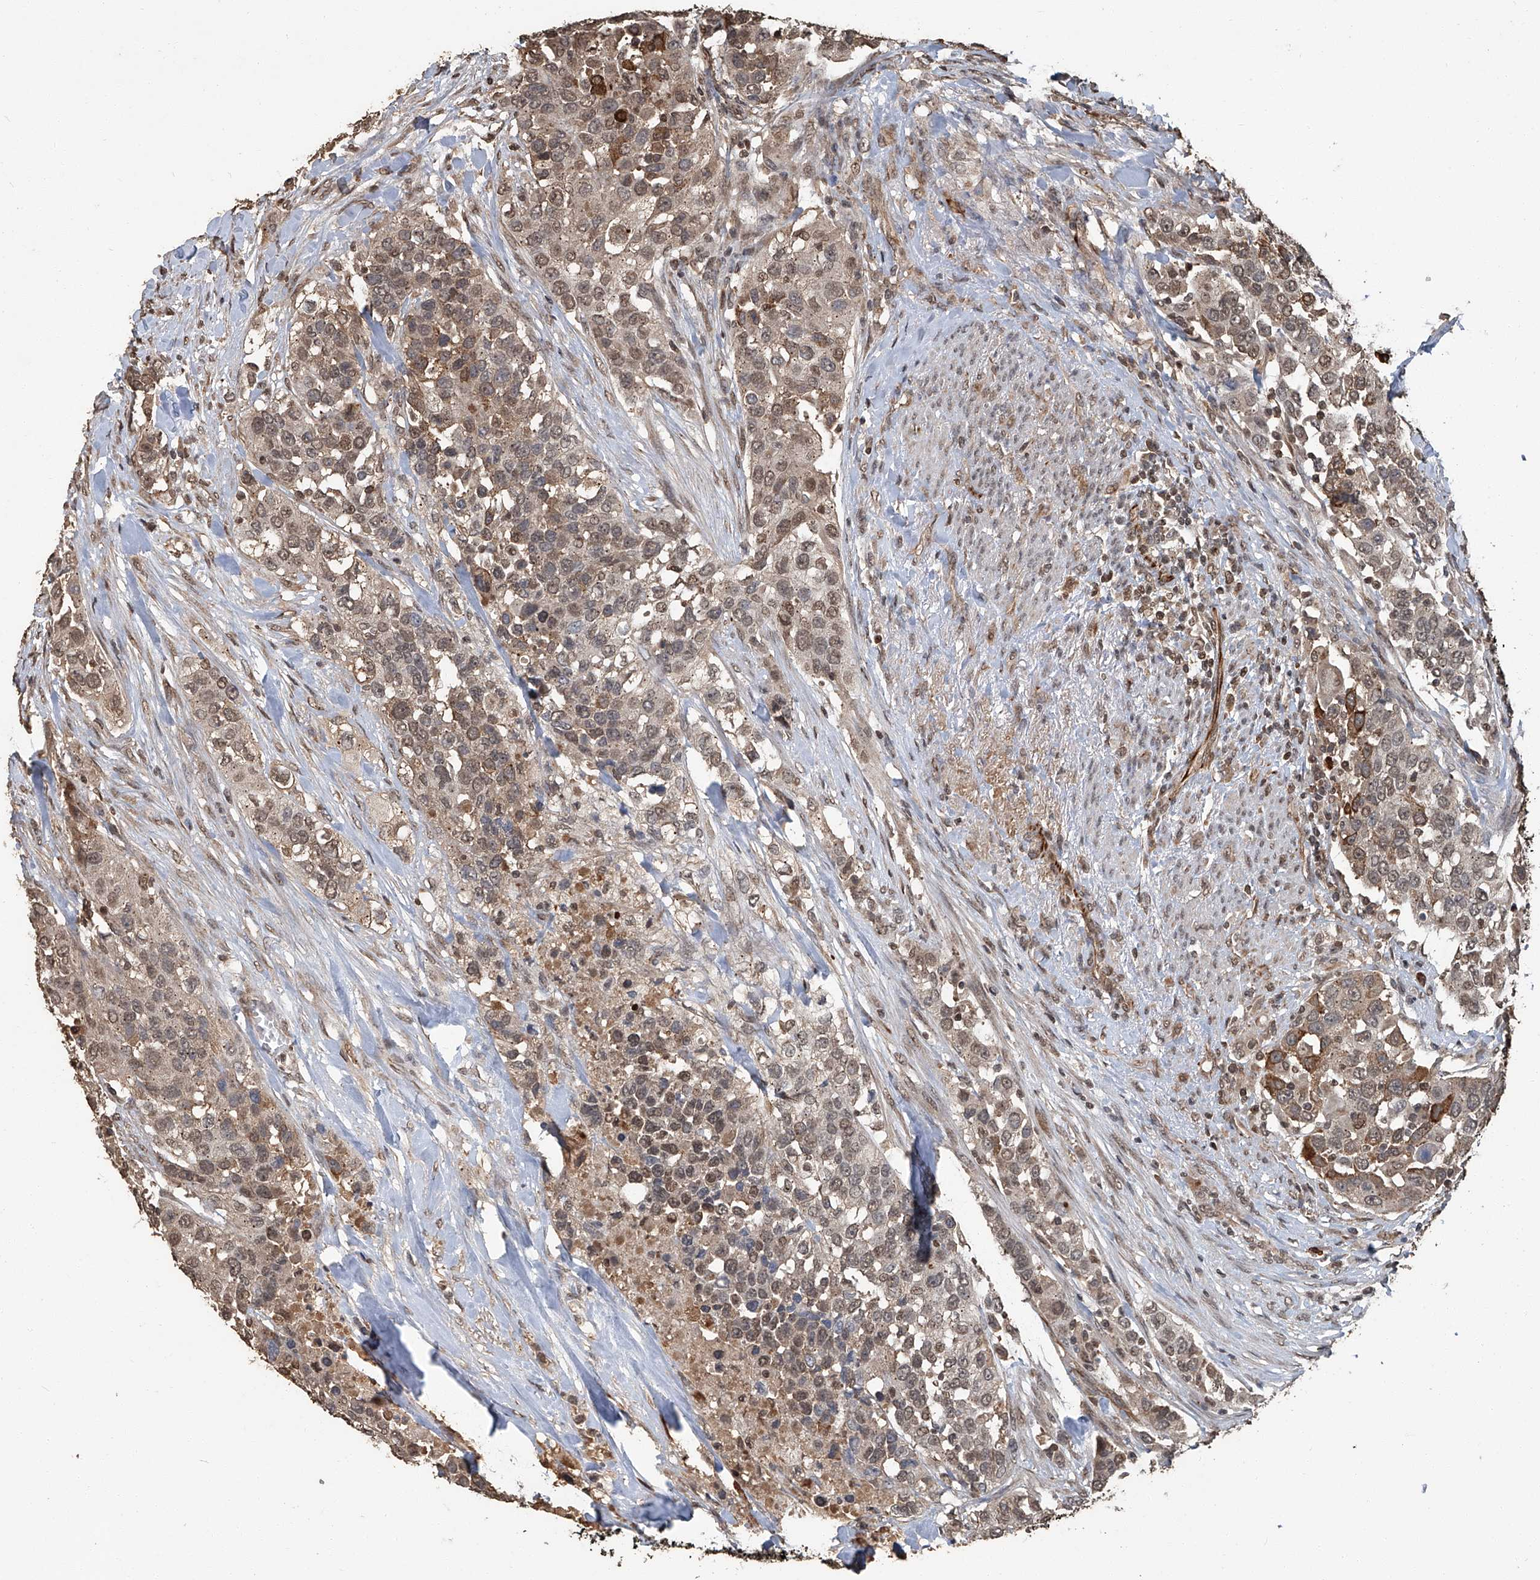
{"staining": {"intensity": "weak", "quantity": ">75%", "location": "cytoplasmic/membranous,nuclear"}, "tissue": "urothelial cancer", "cell_type": "Tumor cells", "image_type": "cancer", "snomed": [{"axis": "morphology", "description": "Urothelial carcinoma, High grade"}, {"axis": "topography", "description": "Urinary bladder"}], "caption": "IHC of urothelial cancer displays low levels of weak cytoplasmic/membranous and nuclear expression in about >75% of tumor cells.", "gene": "GPR132", "patient": {"sex": "female", "age": 80}}